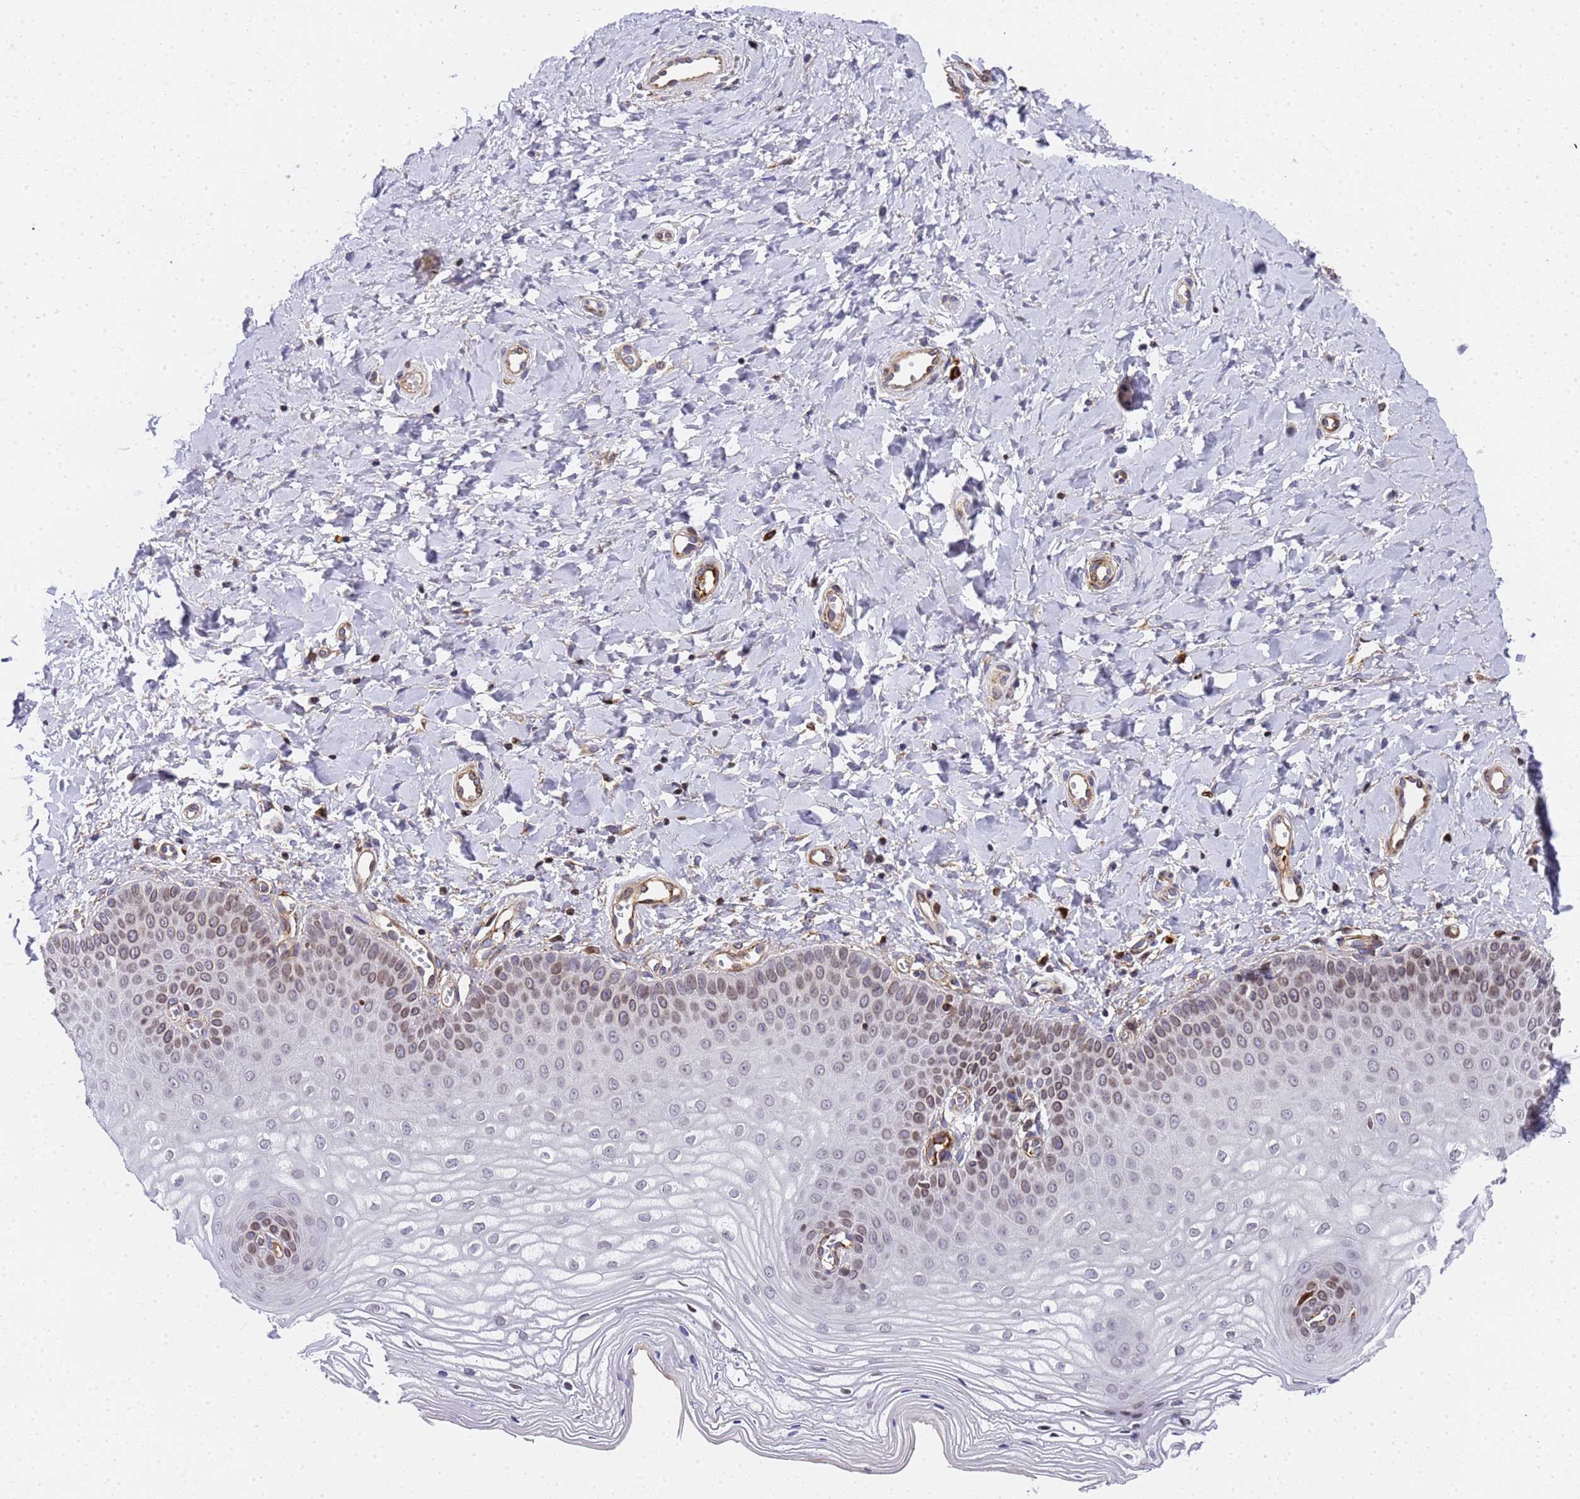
{"staining": {"intensity": "moderate", "quantity": "<25%", "location": "nuclear"}, "tissue": "vagina", "cell_type": "Squamous epithelial cells", "image_type": "normal", "snomed": [{"axis": "morphology", "description": "Normal tissue, NOS"}, {"axis": "topography", "description": "Vagina"}, {"axis": "topography", "description": "Cervix"}], "caption": "Vagina stained with immunohistochemistry exhibits moderate nuclear staining in about <25% of squamous epithelial cells.", "gene": "IGFBP7", "patient": {"sex": "female", "age": 40}}